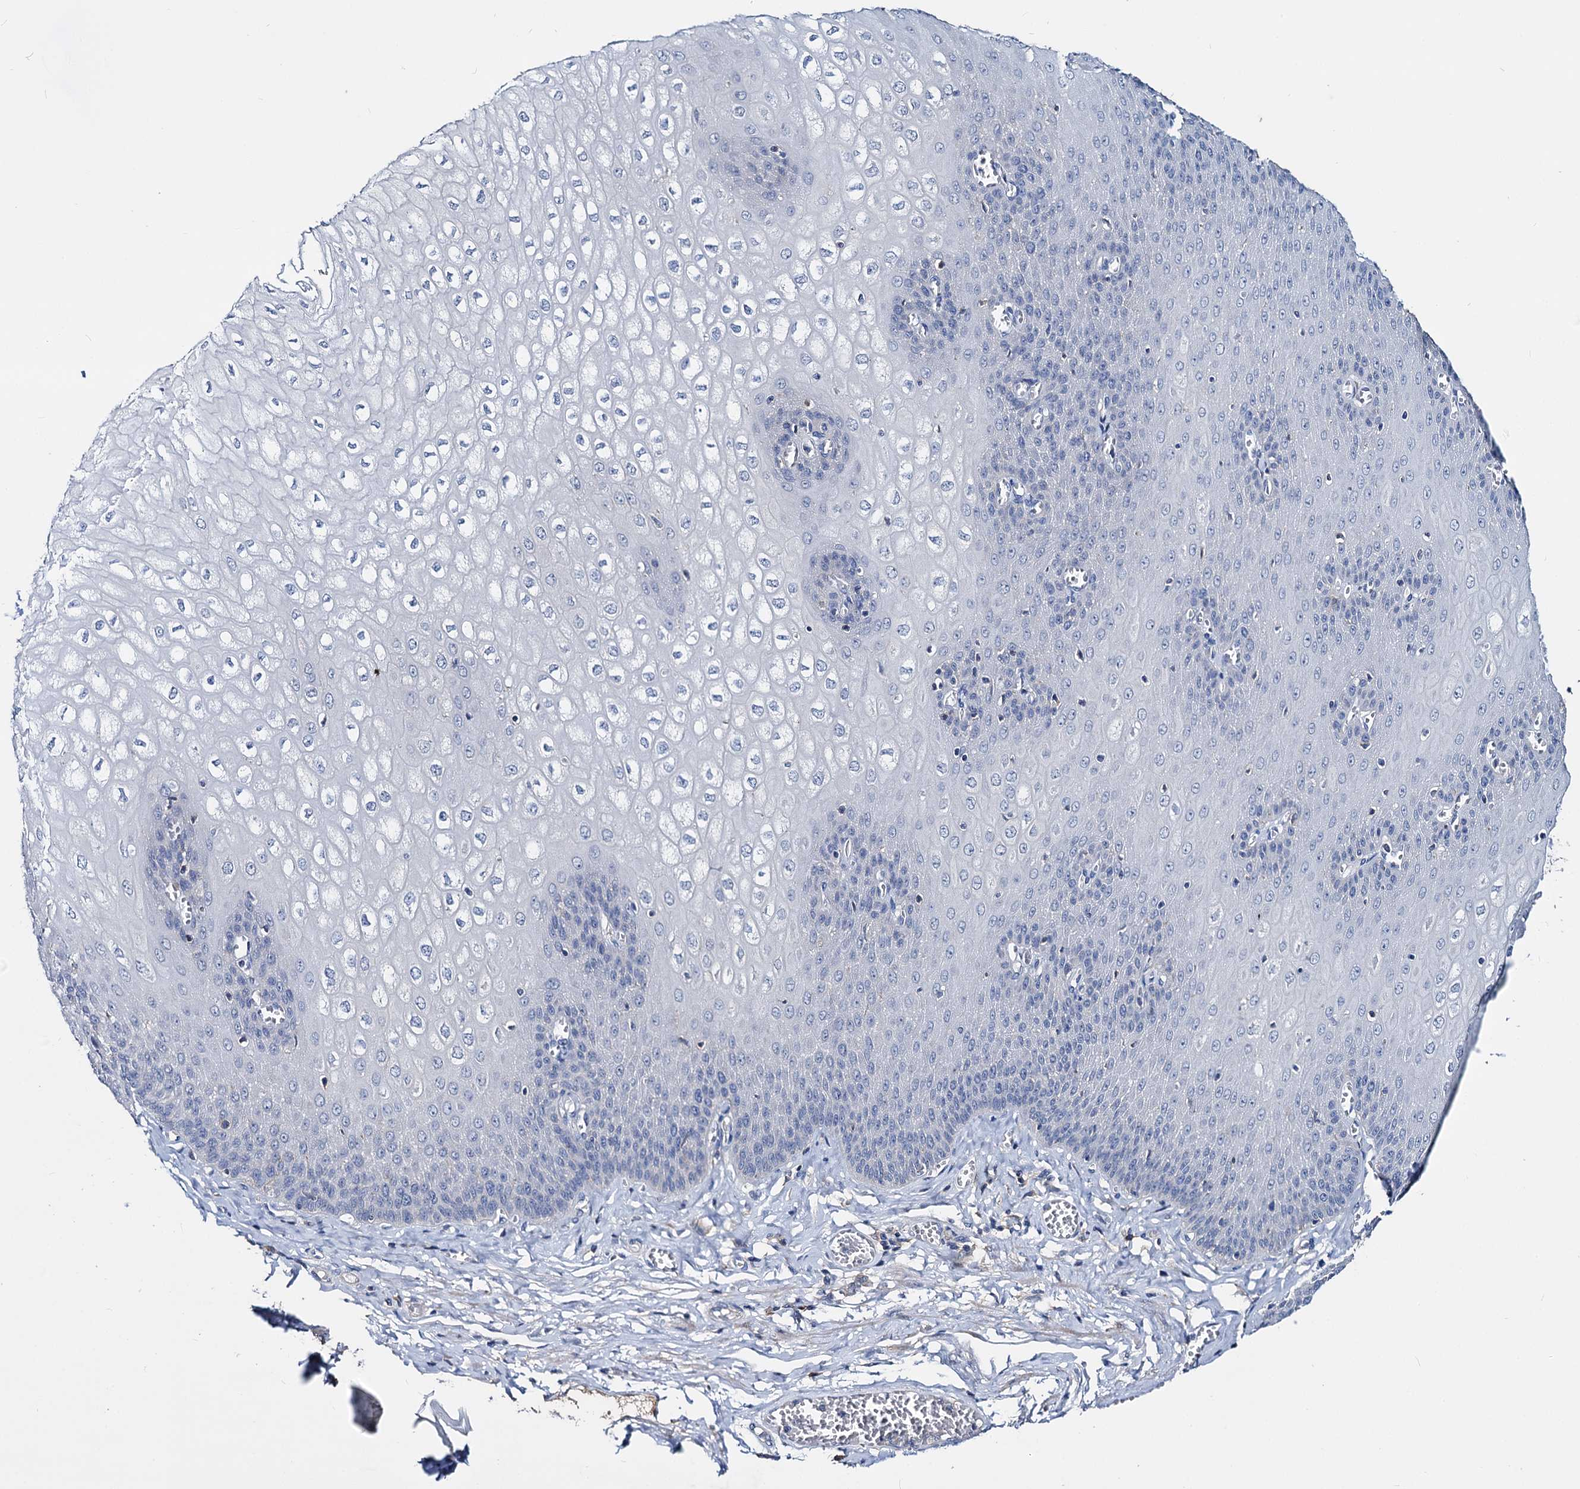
{"staining": {"intensity": "negative", "quantity": "none", "location": "none"}, "tissue": "esophagus", "cell_type": "Squamous epithelial cells", "image_type": "normal", "snomed": [{"axis": "morphology", "description": "Normal tissue, NOS"}, {"axis": "topography", "description": "Esophagus"}], "caption": "IHC of benign esophagus displays no positivity in squamous epithelial cells.", "gene": "ACY3", "patient": {"sex": "male", "age": 60}}